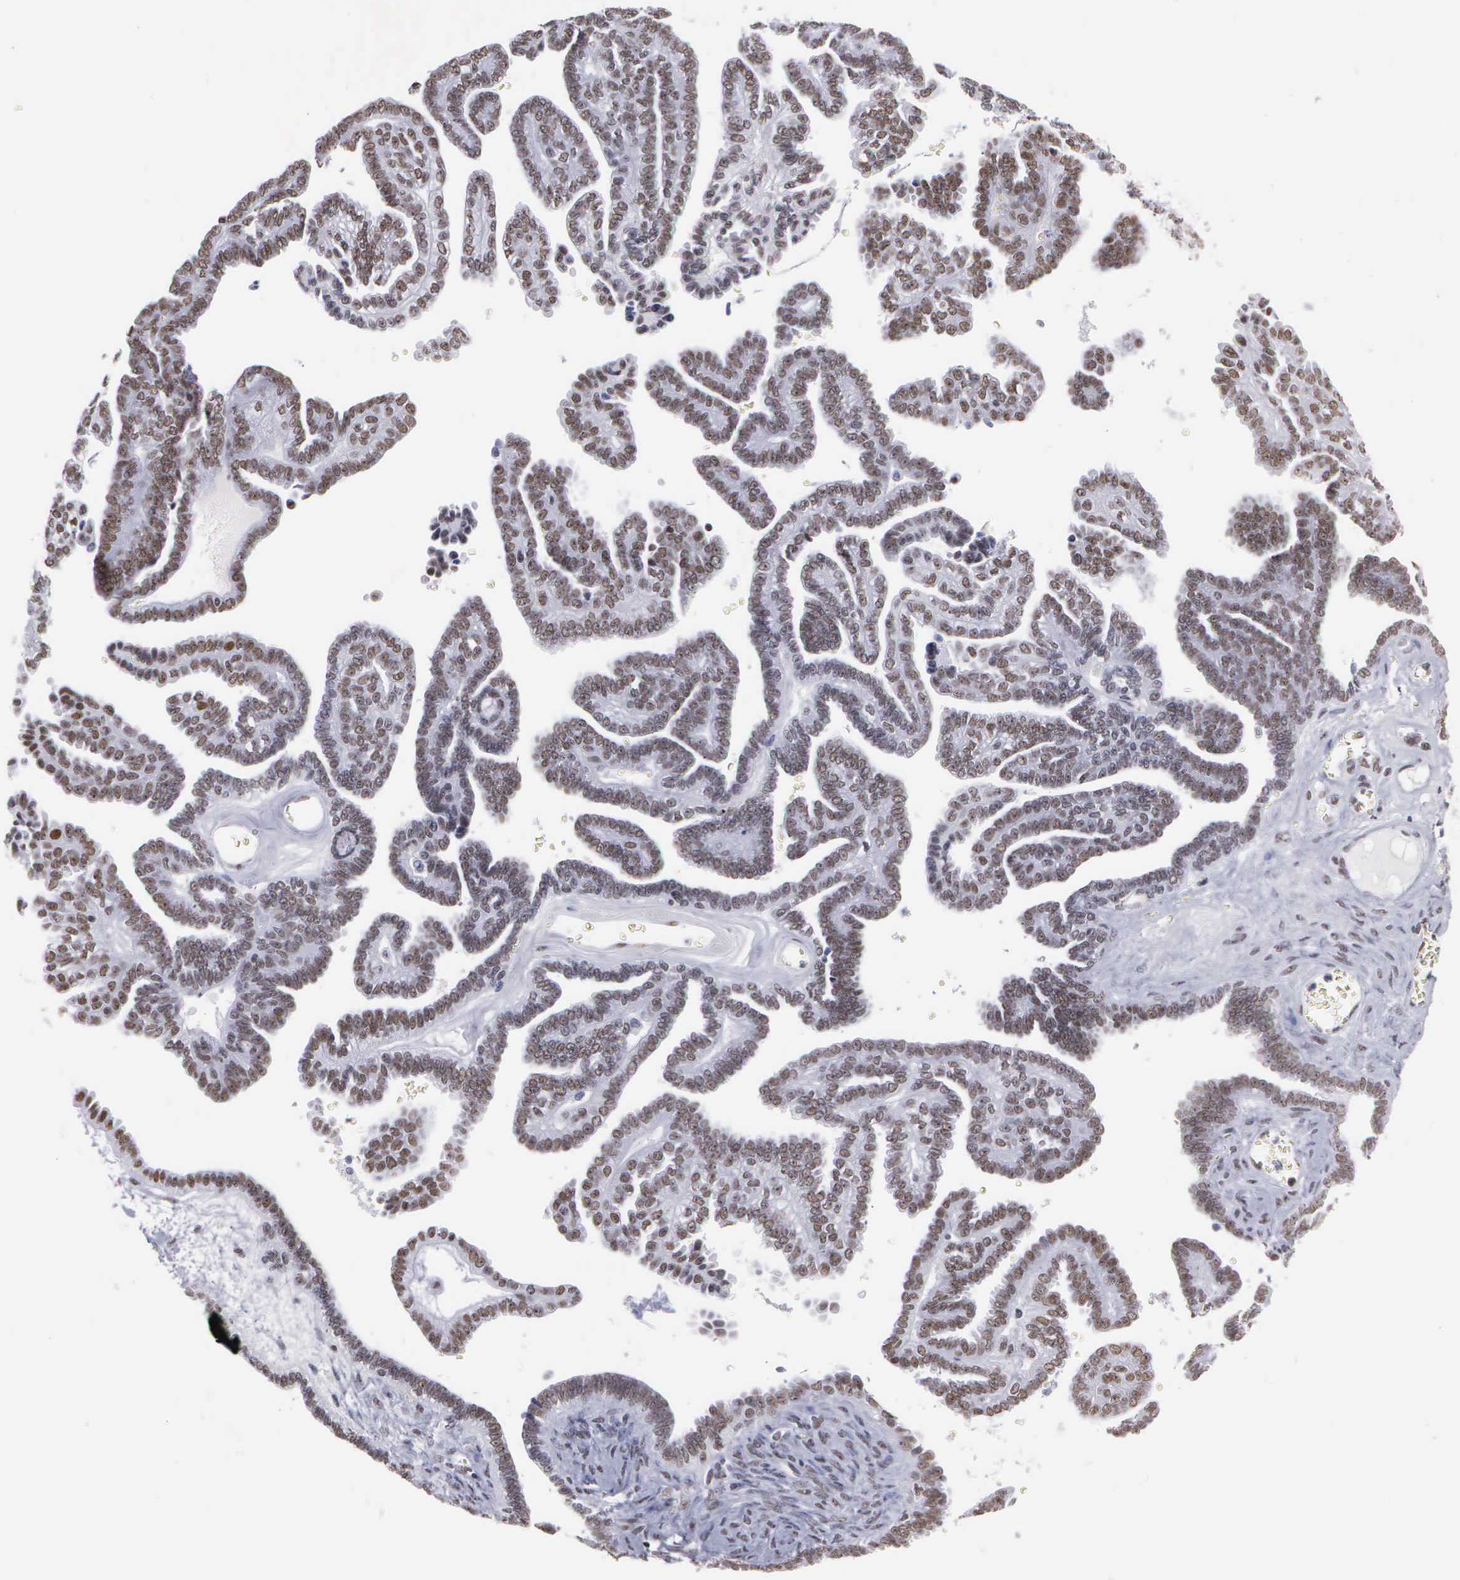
{"staining": {"intensity": "moderate", "quantity": ">75%", "location": "nuclear"}, "tissue": "ovarian cancer", "cell_type": "Tumor cells", "image_type": "cancer", "snomed": [{"axis": "morphology", "description": "Cystadenocarcinoma, serous, NOS"}, {"axis": "topography", "description": "Ovary"}], "caption": "Serous cystadenocarcinoma (ovarian) stained with IHC exhibits moderate nuclear staining in about >75% of tumor cells.", "gene": "CSTF2", "patient": {"sex": "female", "age": 71}}